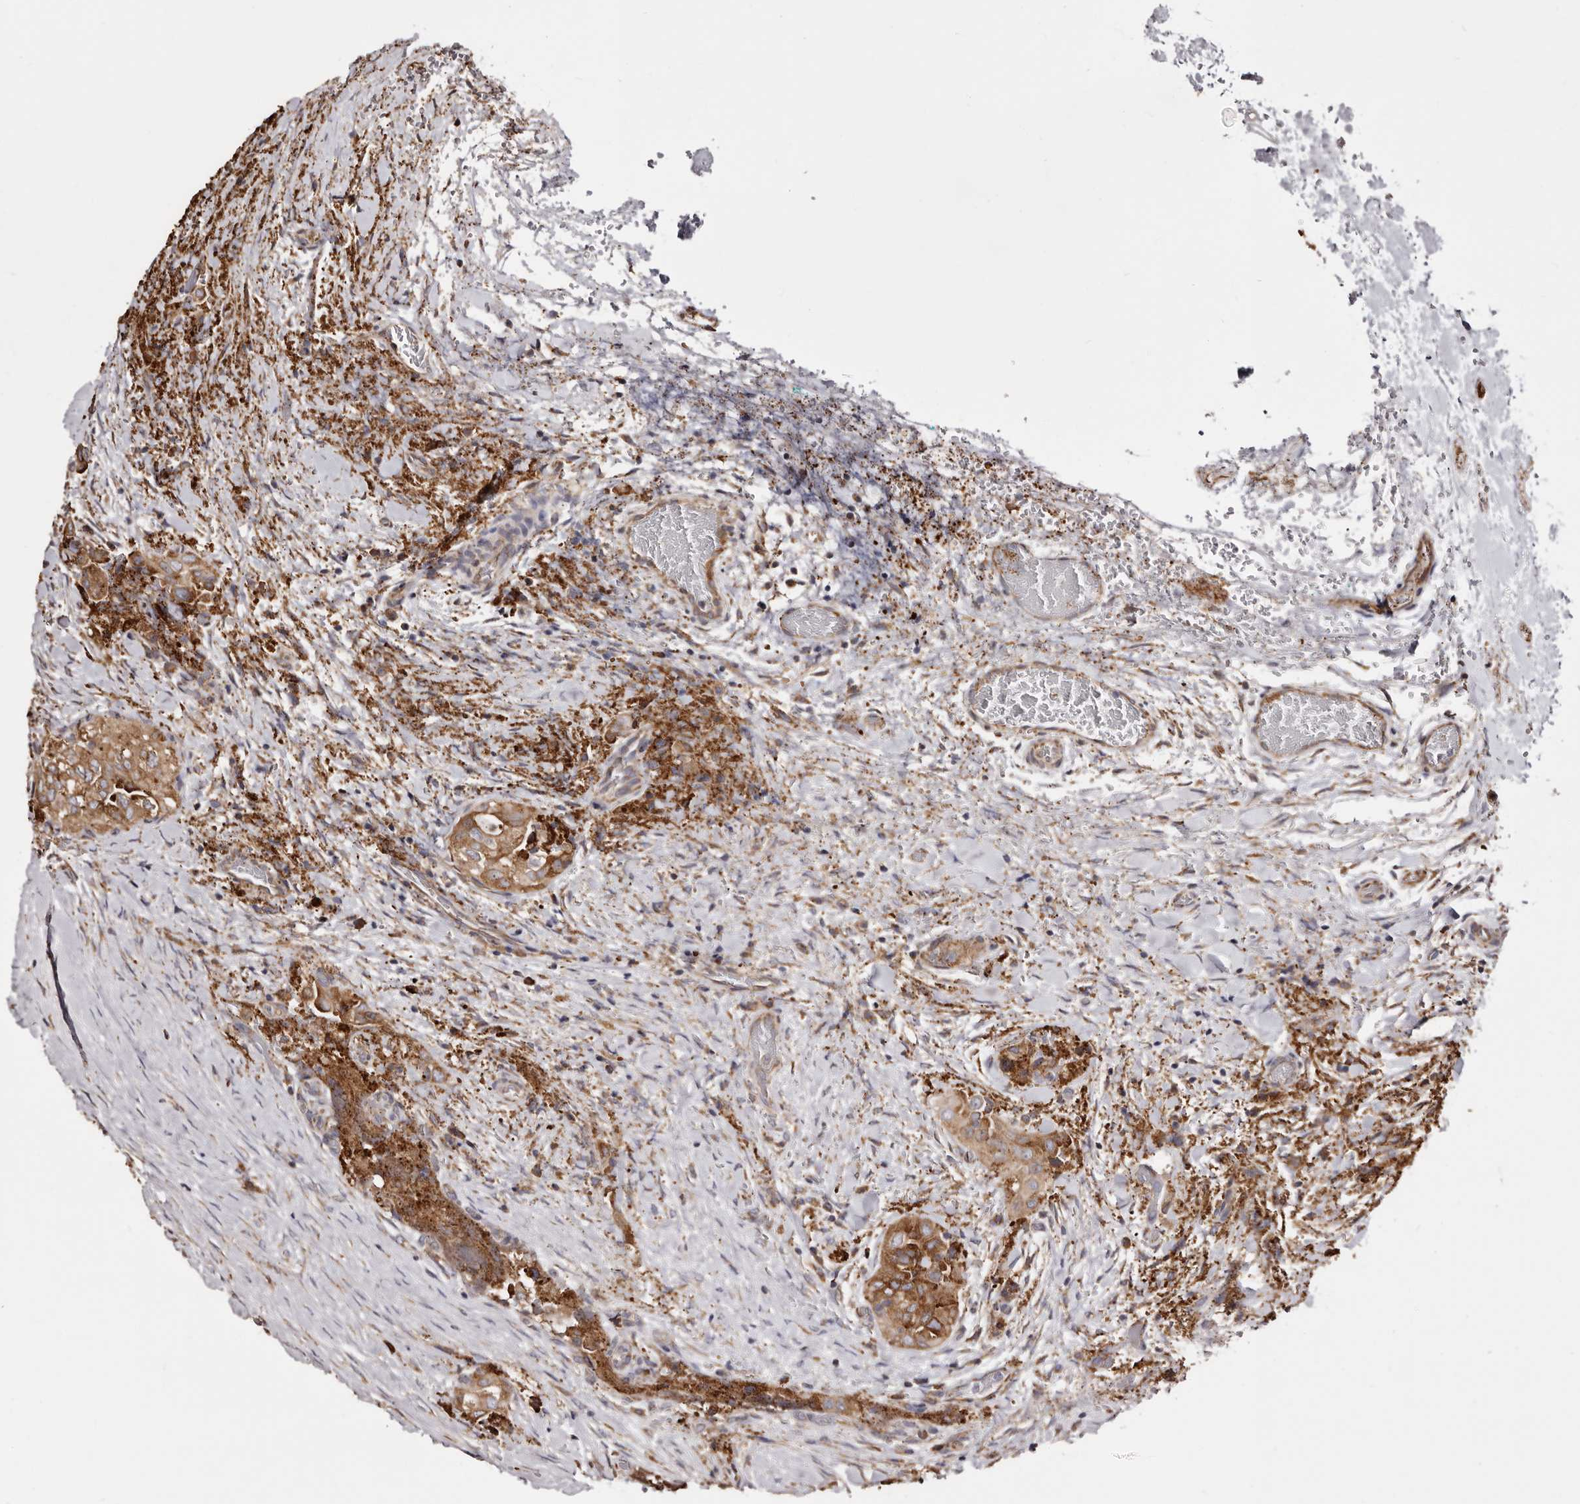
{"staining": {"intensity": "moderate", "quantity": ">75%", "location": "cytoplasmic/membranous"}, "tissue": "thyroid cancer", "cell_type": "Tumor cells", "image_type": "cancer", "snomed": [{"axis": "morphology", "description": "Papillary adenocarcinoma, NOS"}, {"axis": "topography", "description": "Thyroid gland"}], "caption": "DAB immunohistochemical staining of human thyroid papillary adenocarcinoma displays moderate cytoplasmic/membranous protein positivity in about >75% of tumor cells. The staining was performed using DAB, with brown indicating positive protein expression. Nuclei are stained blue with hematoxylin.", "gene": "ACBD6", "patient": {"sex": "female", "age": 59}}